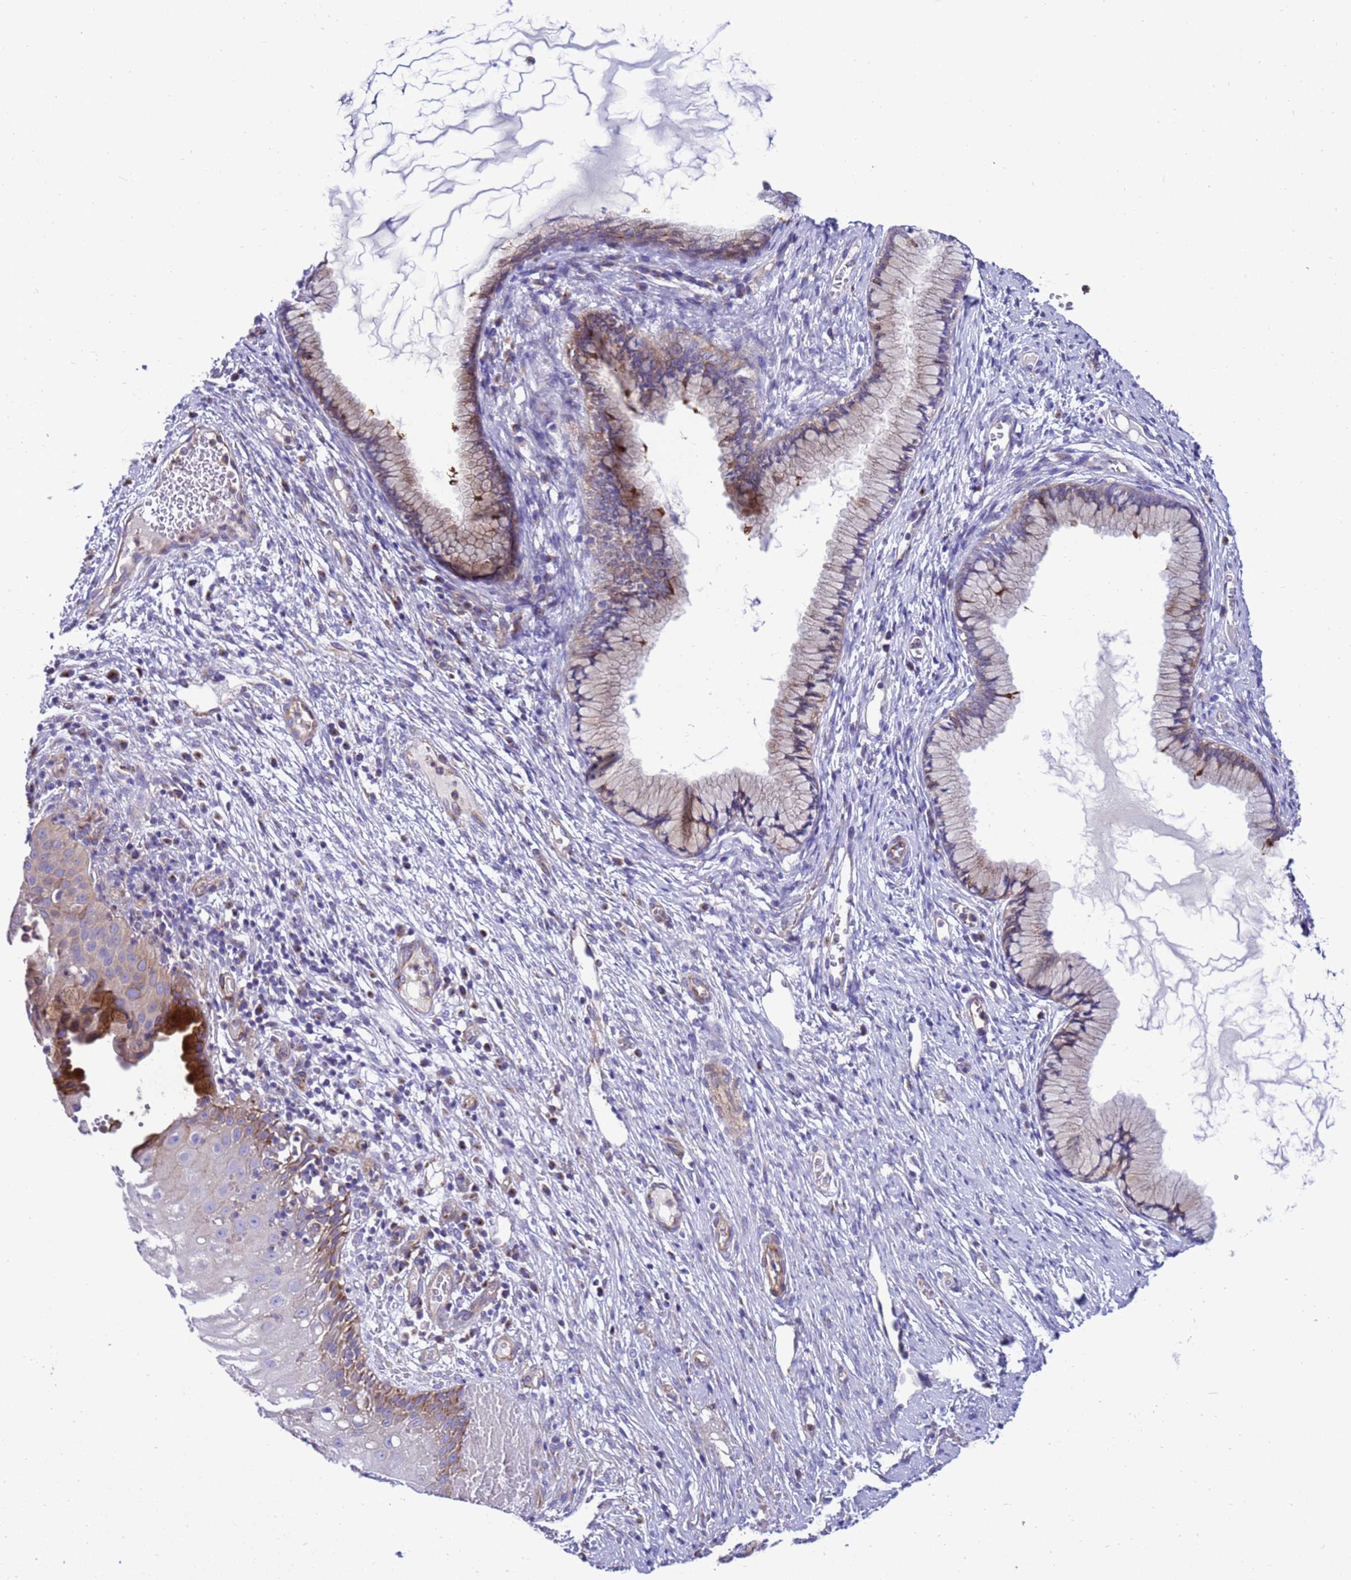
{"staining": {"intensity": "moderate", "quantity": "<25%", "location": "cytoplasmic/membranous"}, "tissue": "cervix", "cell_type": "Glandular cells", "image_type": "normal", "snomed": [{"axis": "morphology", "description": "Normal tissue, NOS"}, {"axis": "topography", "description": "Cervix"}], "caption": "Immunohistochemical staining of unremarkable cervix reveals low levels of moderate cytoplasmic/membranous expression in about <25% of glandular cells. (brown staining indicates protein expression, while blue staining denotes nuclei).", "gene": "KICS2", "patient": {"sex": "female", "age": 42}}